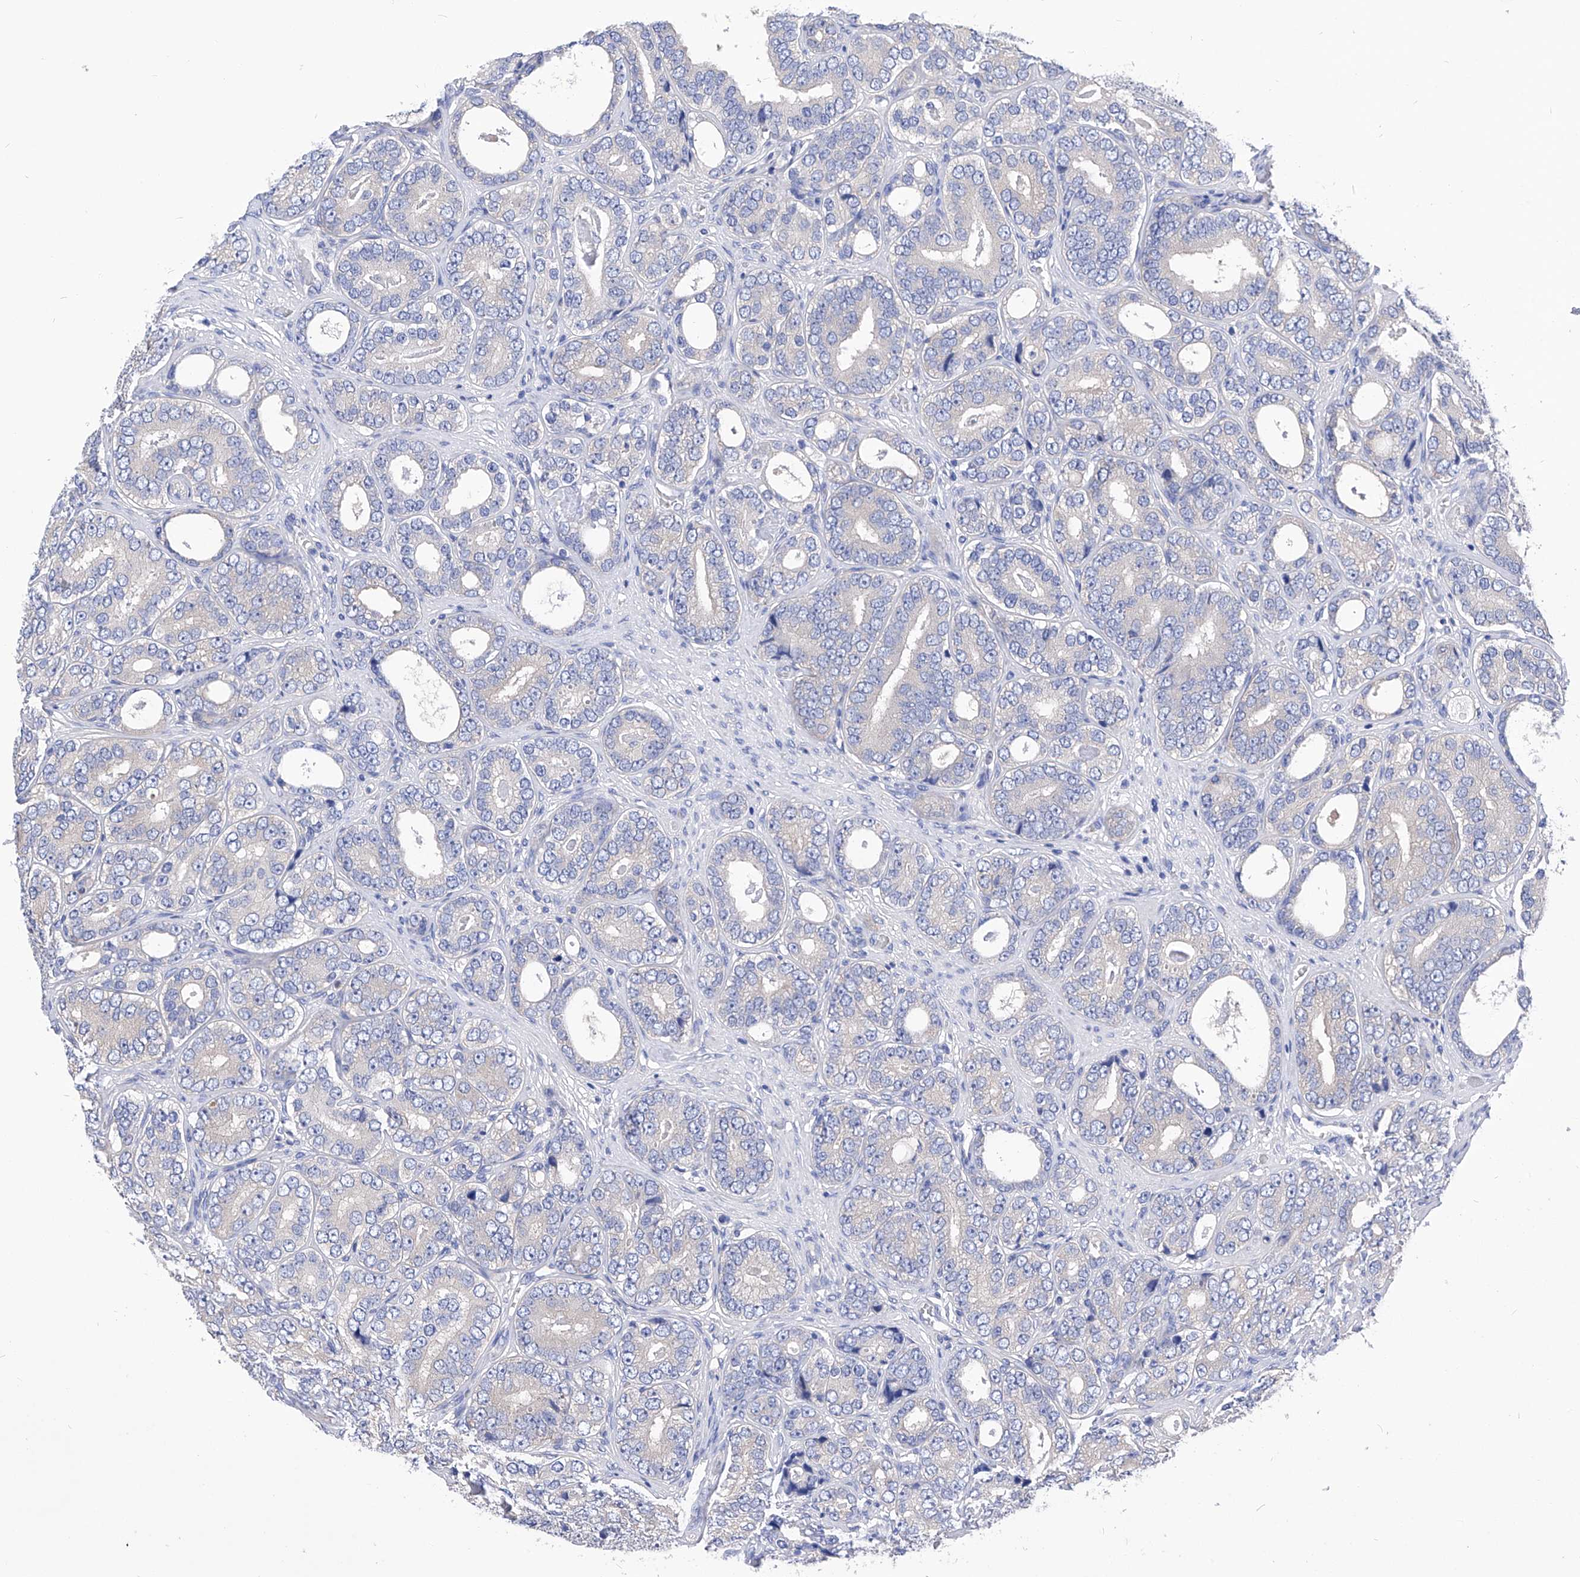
{"staining": {"intensity": "negative", "quantity": "none", "location": "none"}, "tissue": "prostate cancer", "cell_type": "Tumor cells", "image_type": "cancer", "snomed": [{"axis": "morphology", "description": "Adenocarcinoma, High grade"}, {"axis": "topography", "description": "Prostate"}], "caption": "Tumor cells are negative for brown protein staining in prostate cancer.", "gene": "XPNPEP1", "patient": {"sex": "male", "age": 56}}